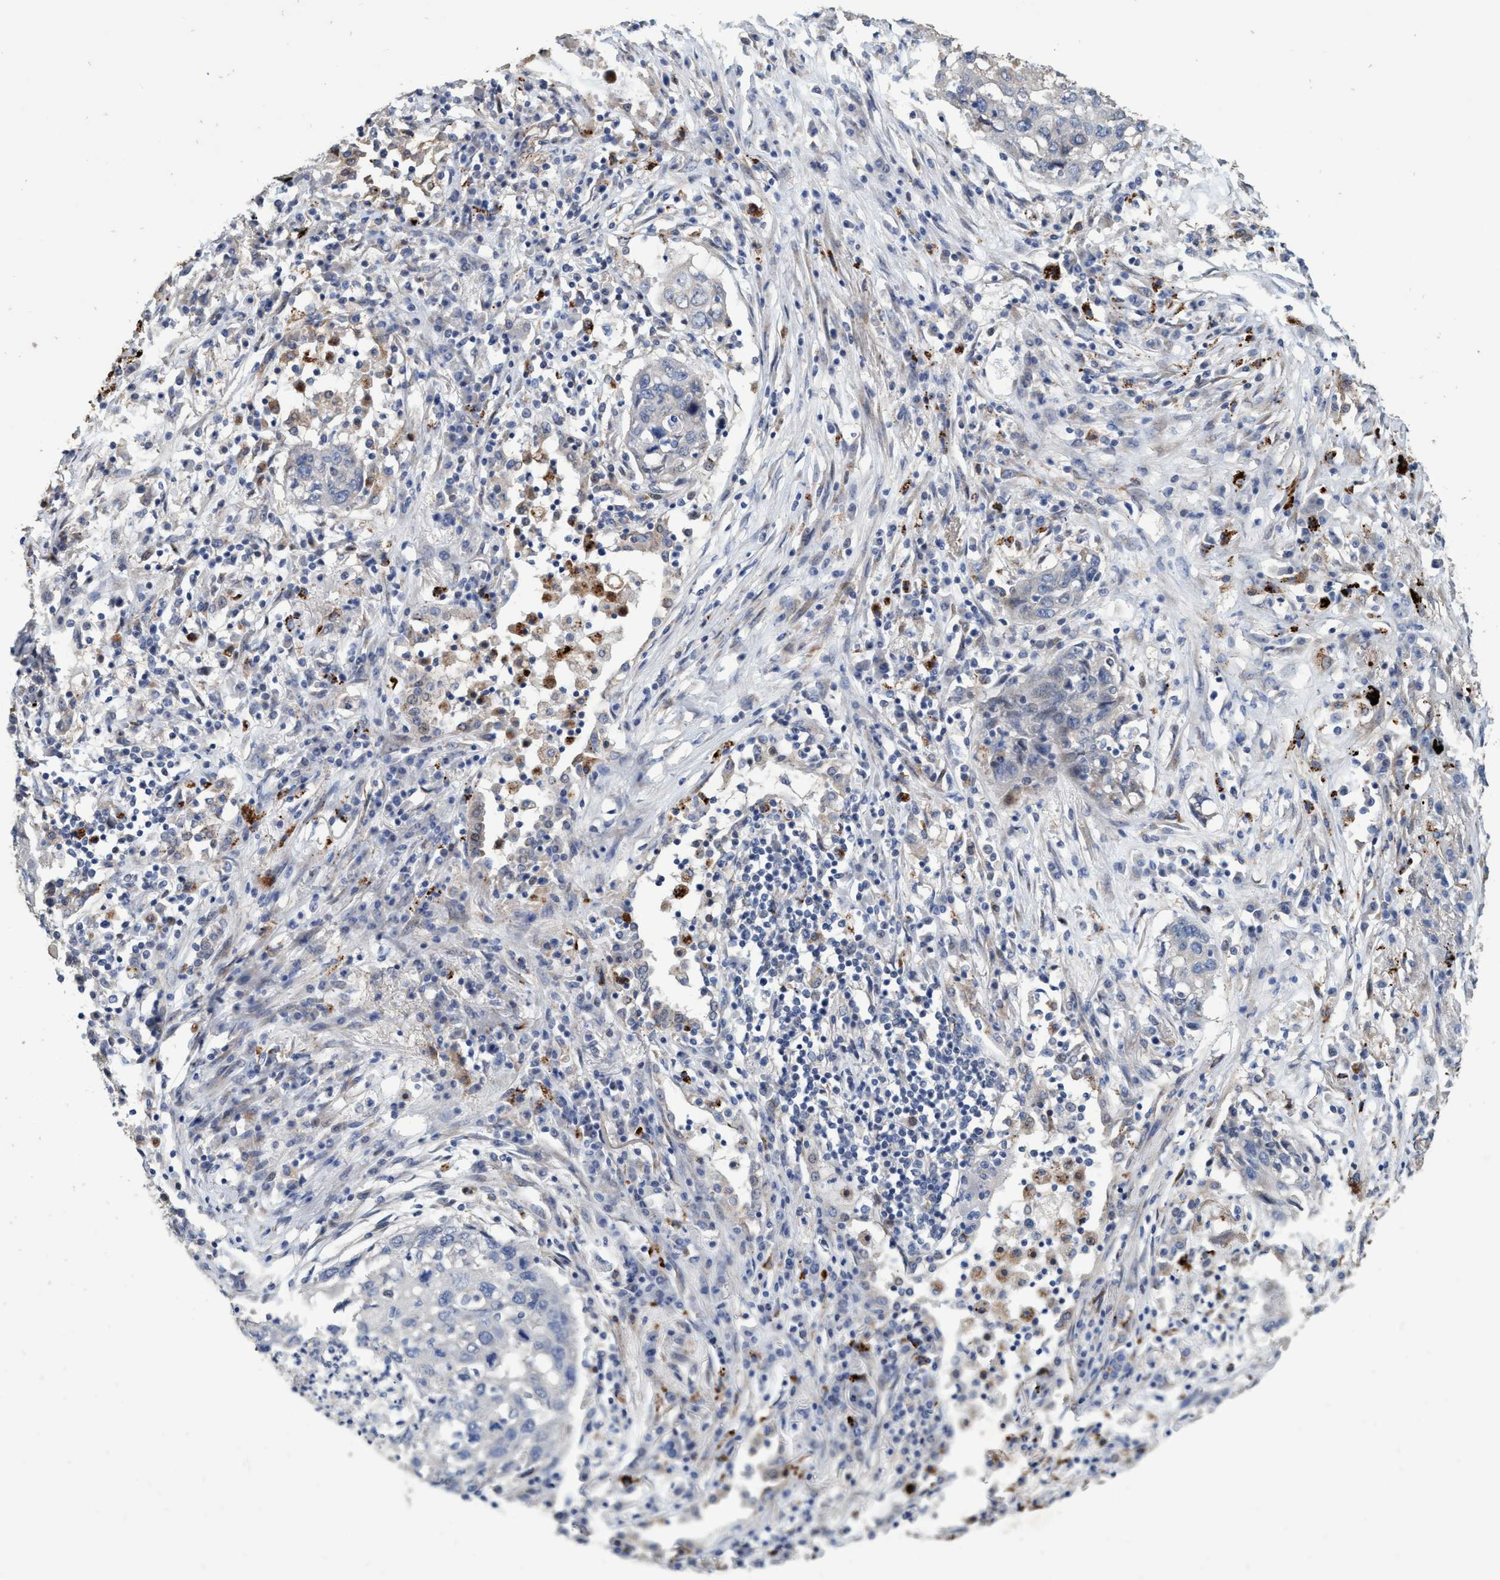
{"staining": {"intensity": "negative", "quantity": "none", "location": "none"}, "tissue": "lung cancer", "cell_type": "Tumor cells", "image_type": "cancer", "snomed": [{"axis": "morphology", "description": "Squamous cell carcinoma, NOS"}, {"axis": "topography", "description": "Lung"}], "caption": "The IHC photomicrograph has no significant positivity in tumor cells of lung cancer tissue.", "gene": "BBS9", "patient": {"sex": "female", "age": 63}}